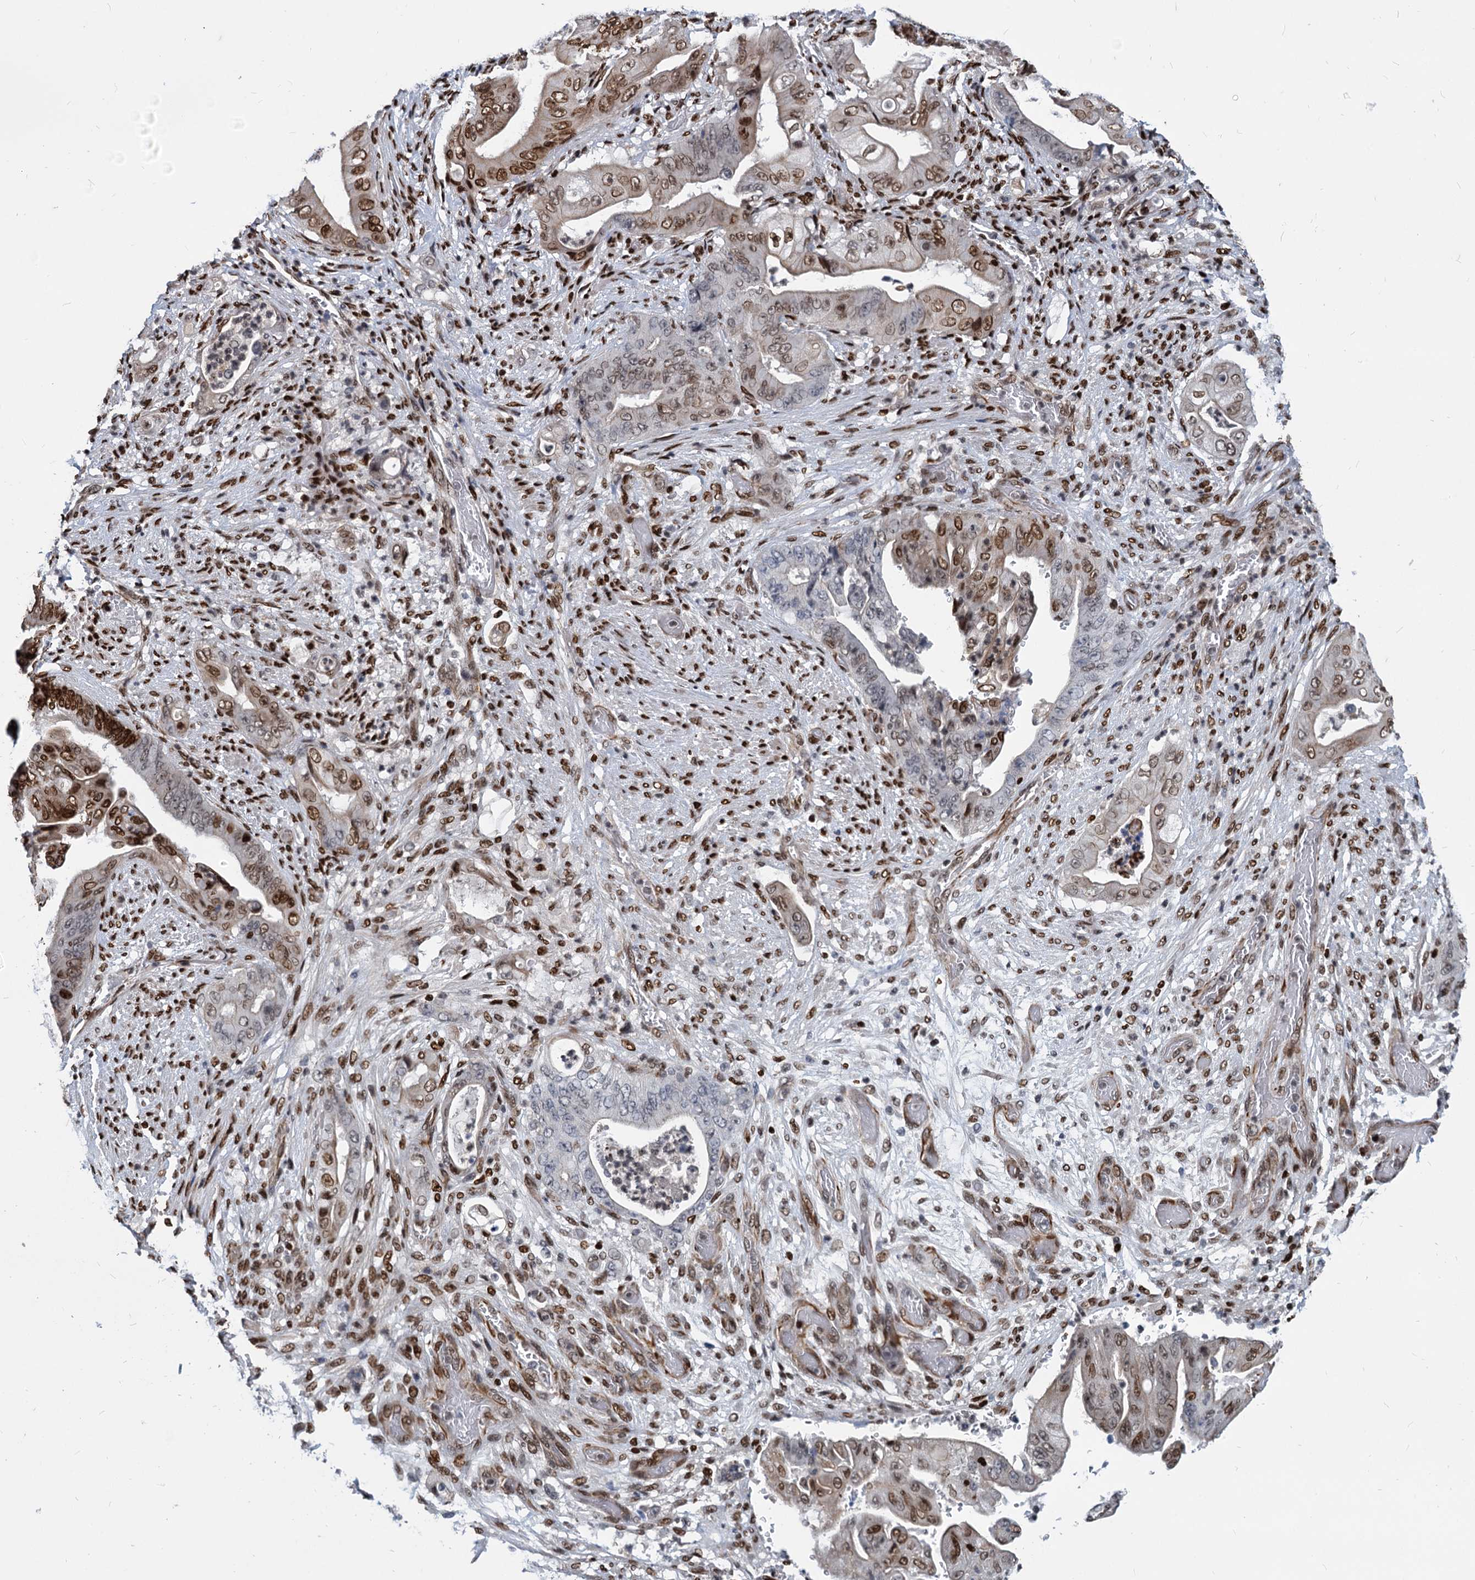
{"staining": {"intensity": "strong", "quantity": "25%-75%", "location": "nuclear"}, "tissue": "stomach cancer", "cell_type": "Tumor cells", "image_type": "cancer", "snomed": [{"axis": "morphology", "description": "Adenocarcinoma, NOS"}, {"axis": "topography", "description": "Stomach"}], "caption": "Tumor cells display strong nuclear expression in about 25%-75% of cells in stomach cancer. (Brightfield microscopy of DAB IHC at high magnification).", "gene": "MECP2", "patient": {"sex": "female", "age": 73}}